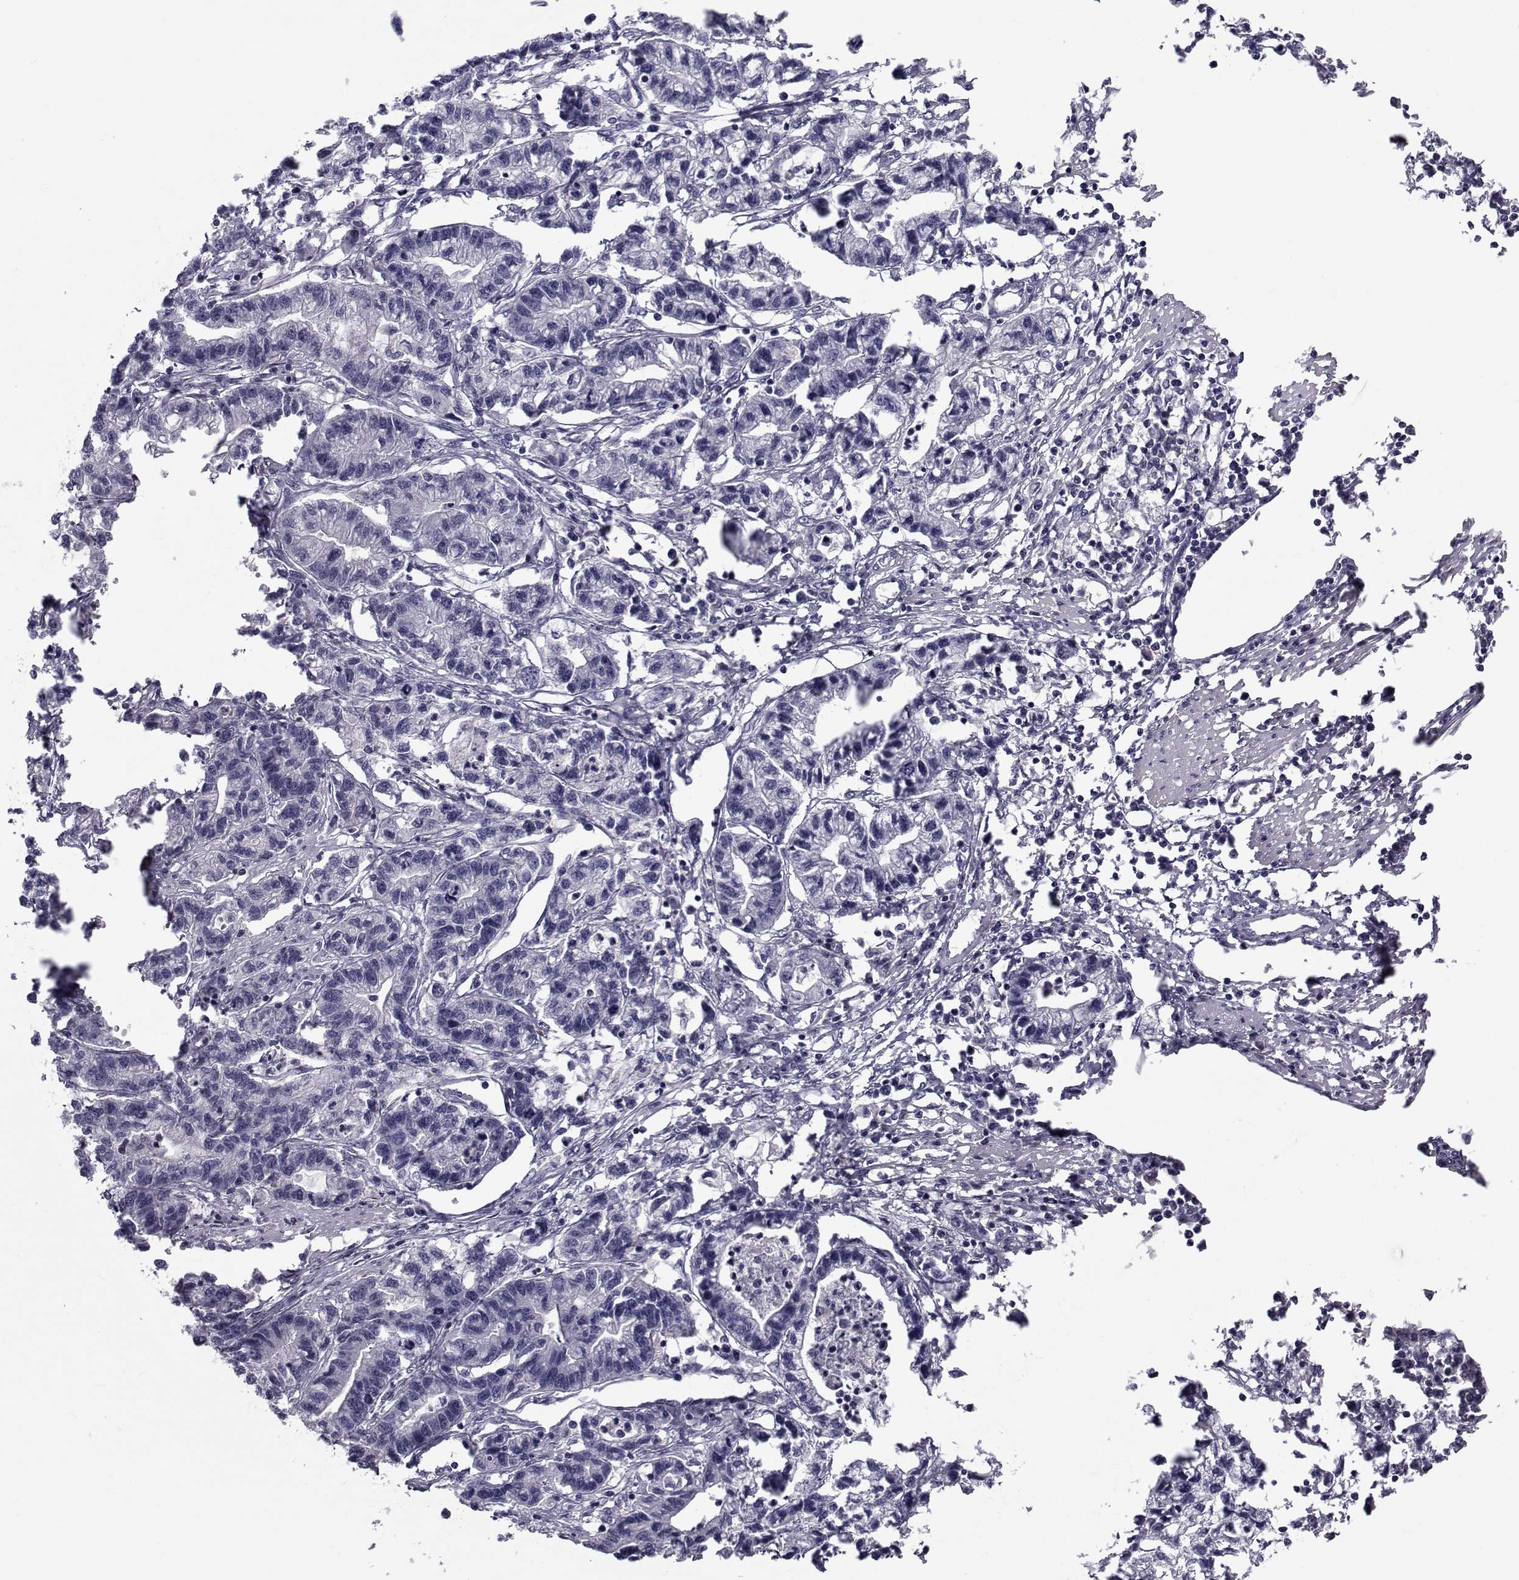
{"staining": {"intensity": "negative", "quantity": "none", "location": "none"}, "tissue": "stomach cancer", "cell_type": "Tumor cells", "image_type": "cancer", "snomed": [{"axis": "morphology", "description": "Adenocarcinoma, NOS"}, {"axis": "topography", "description": "Stomach"}], "caption": "A histopathology image of stomach adenocarcinoma stained for a protein reveals no brown staining in tumor cells.", "gene": "FDXR", "patient": {"sex": "male", "age": 83}}